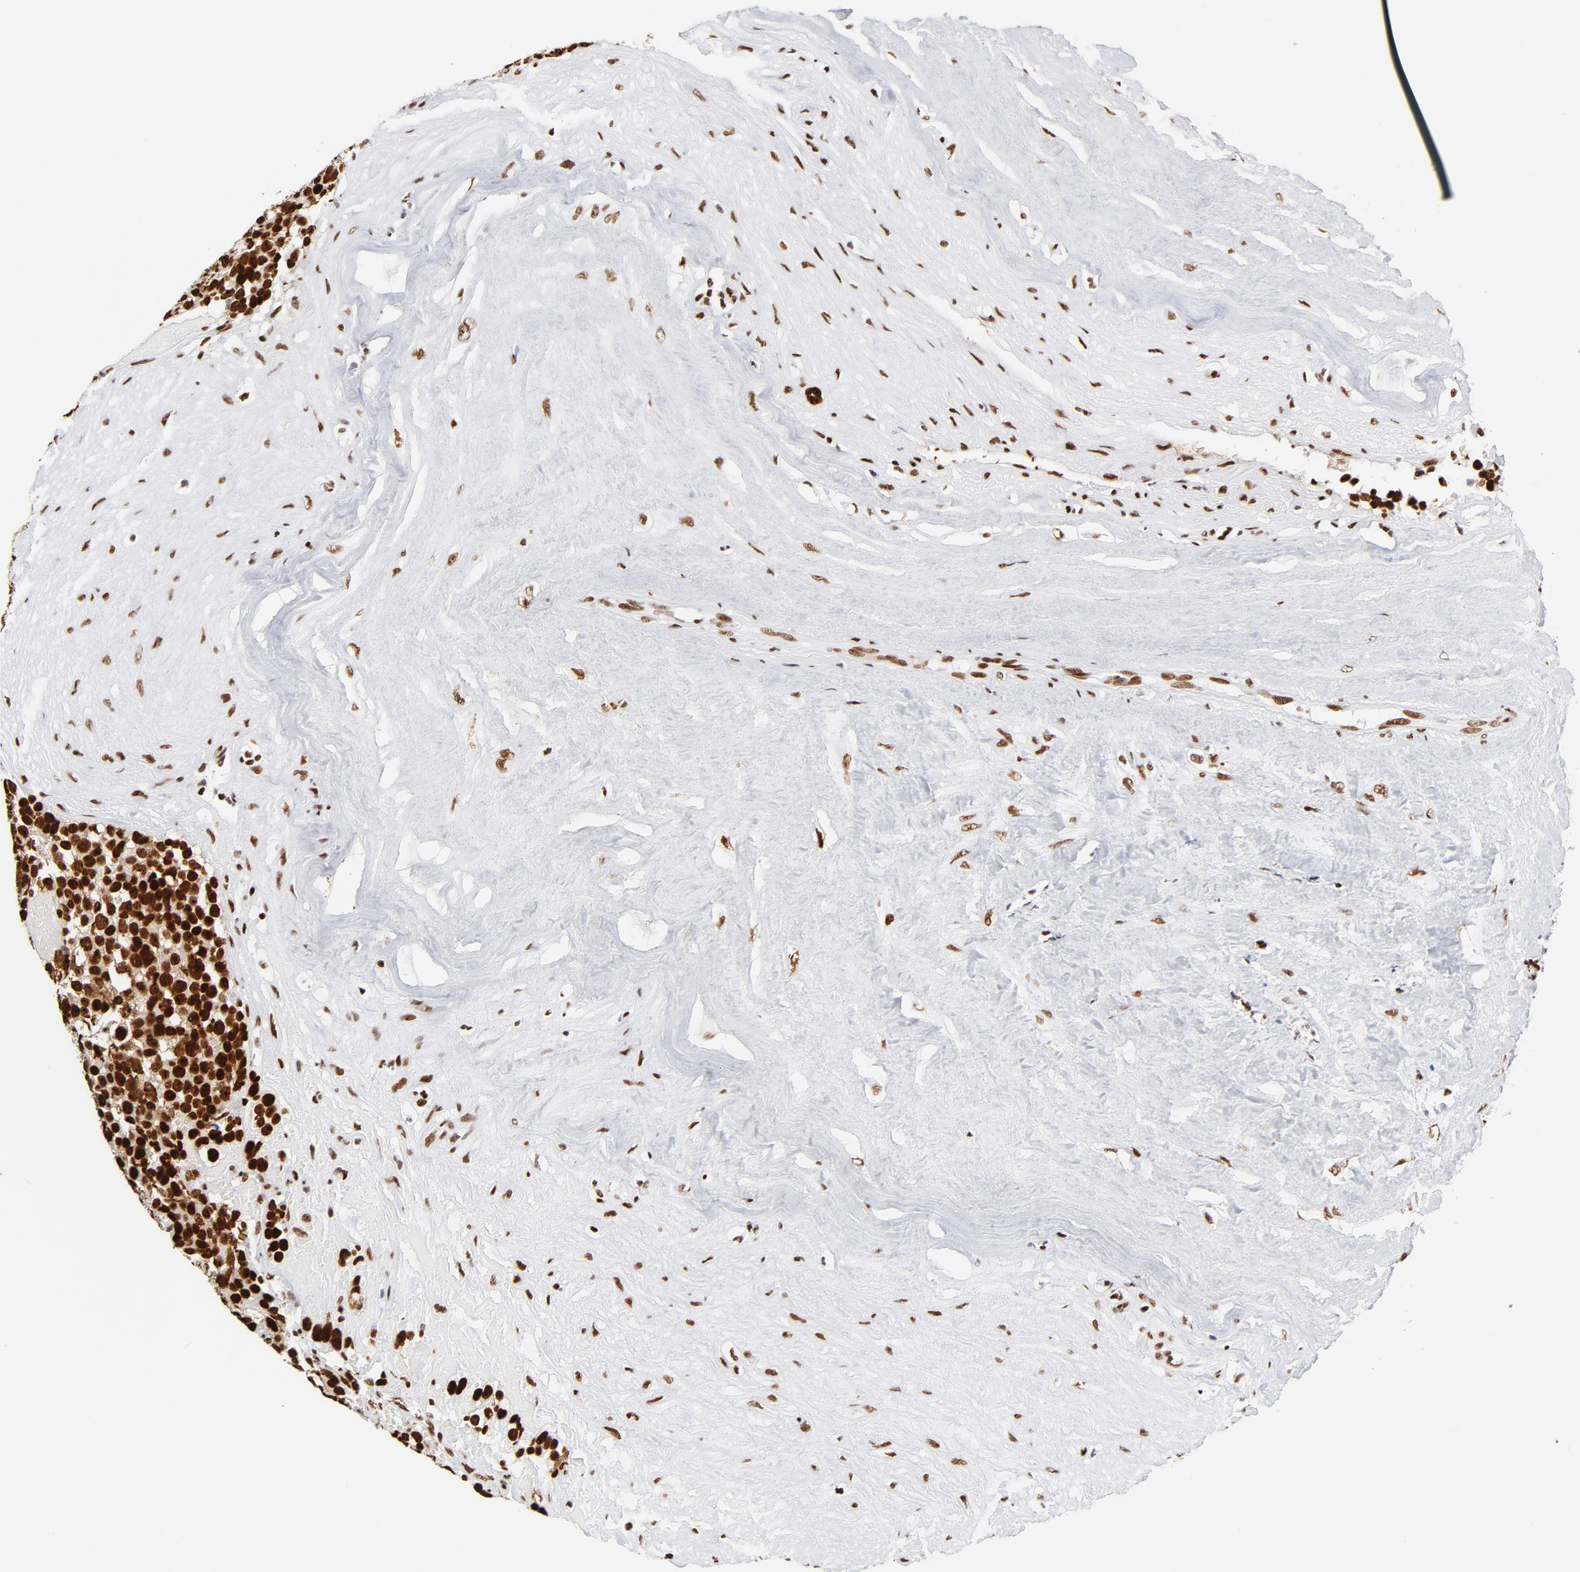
{"staining": {"intensity": "strong", "quantity": ">75%", "location": "cytoplasmic/membranous,nuclear"}, "tissue": "testis cancer", "cell_type": "Tumor cells", "image_type": "cancer", "snomed": [{"axis": "morphology", "description": "Seminoma, NOS"}, {"axis": "topography", "description": "Testis"}], "caption": "This is a histology image of IHC staining of testis seminoma, which shows strong expression in the cytoplasmic/membranous and nuclear of tumor cells.", "gene": "XRCC5", "patient": {"sex": "male", "age": 71}}